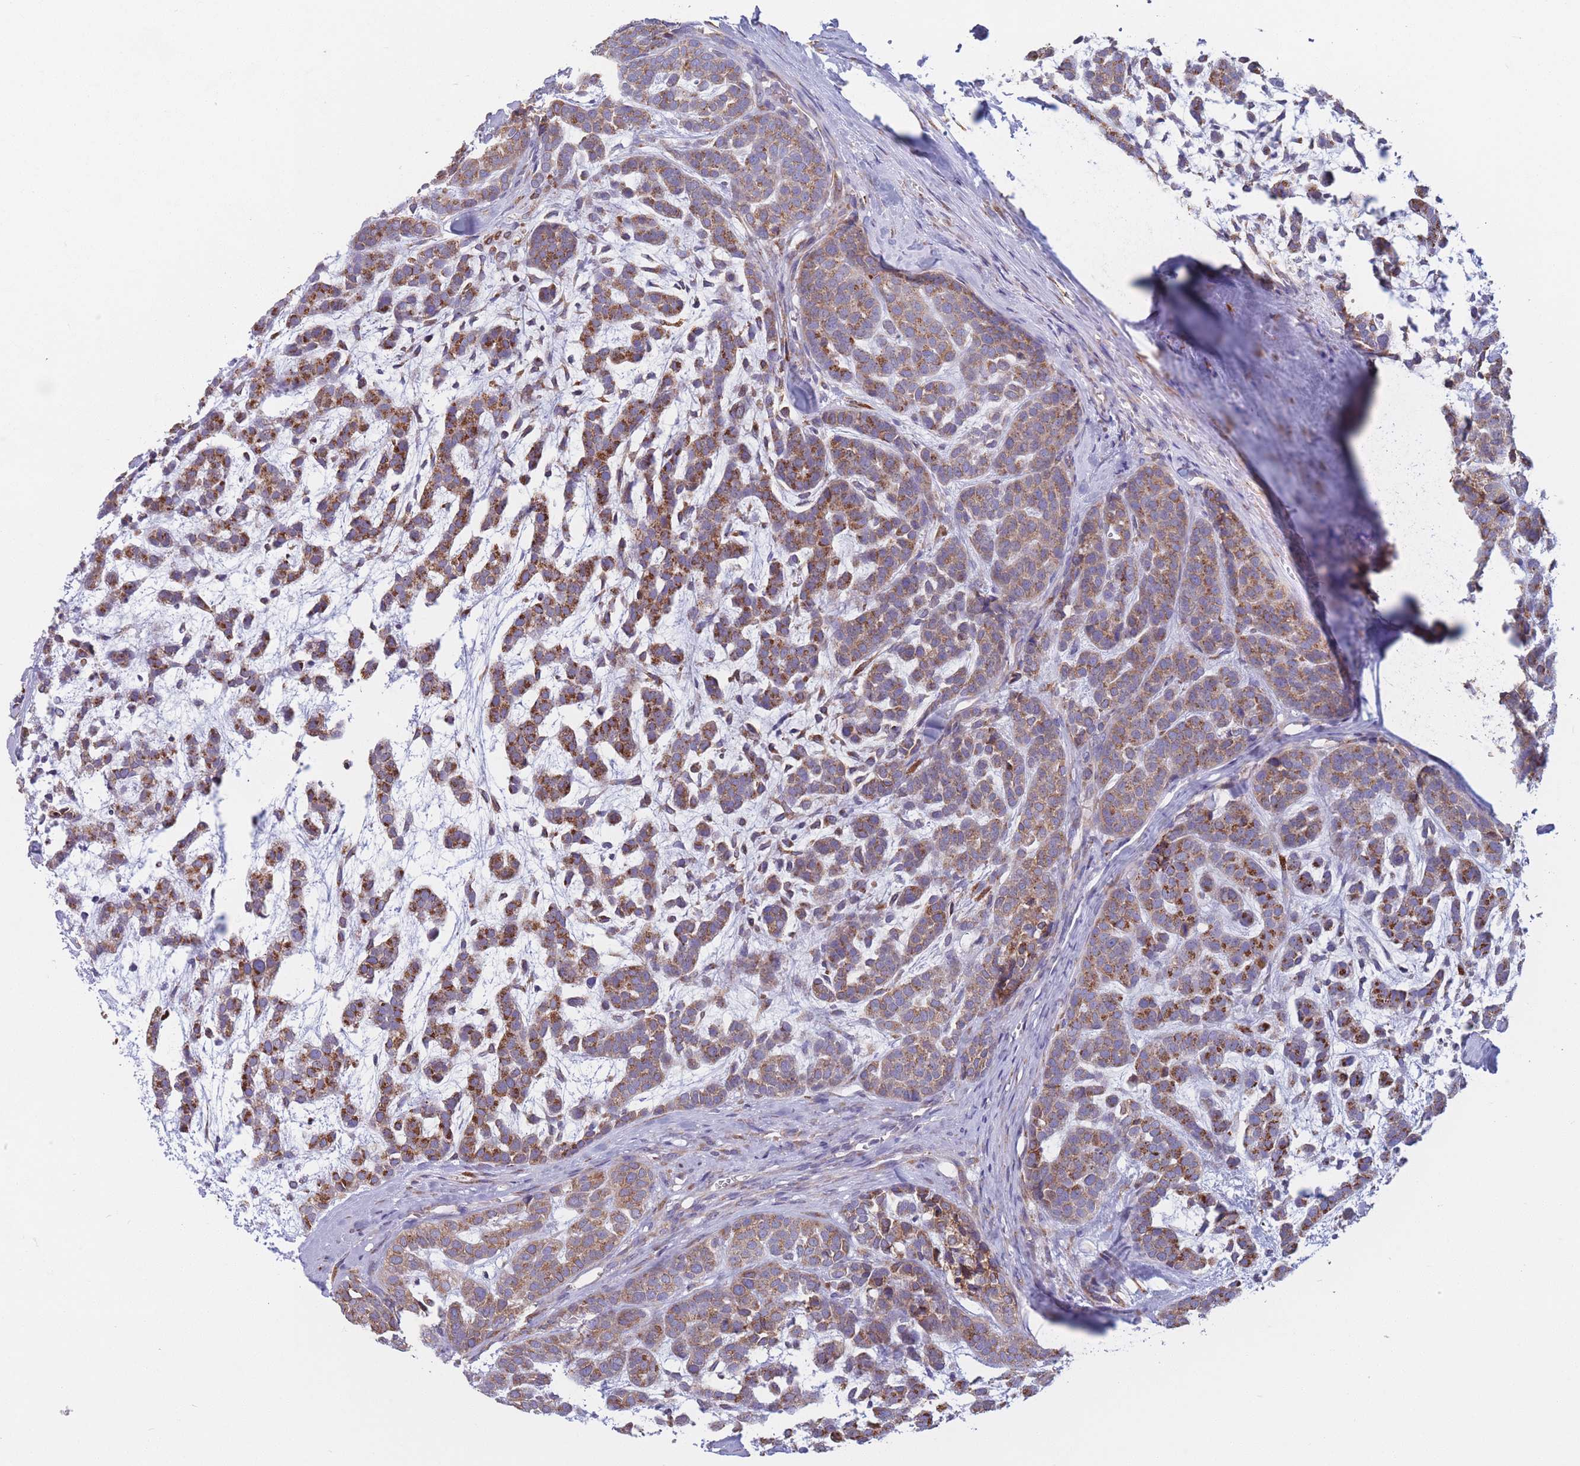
{"staining": {"intensity": "moderate", "quantity": ">75%", "location": "cytoplasmic/membranous"}, "tissue": "head and neck cancer", "cell_type": "Tumor cells", "image_type": "cancer", "snomed": [{"axis": "morphology", "description": "Adenocarcinoma, NOS"}, {"axis": "morphology", "description": "Adenoma, NOS"}, {"axis": "topography", "description": "Head-Neck"}], "caption": "The image exhibits a brown stain indicating the presence of a protein in the cytoplasmic/membranous of tumor cells in head and neck cancer.", "gene": "MRPL30", "patient": {"sex": "female", "age": 55}}